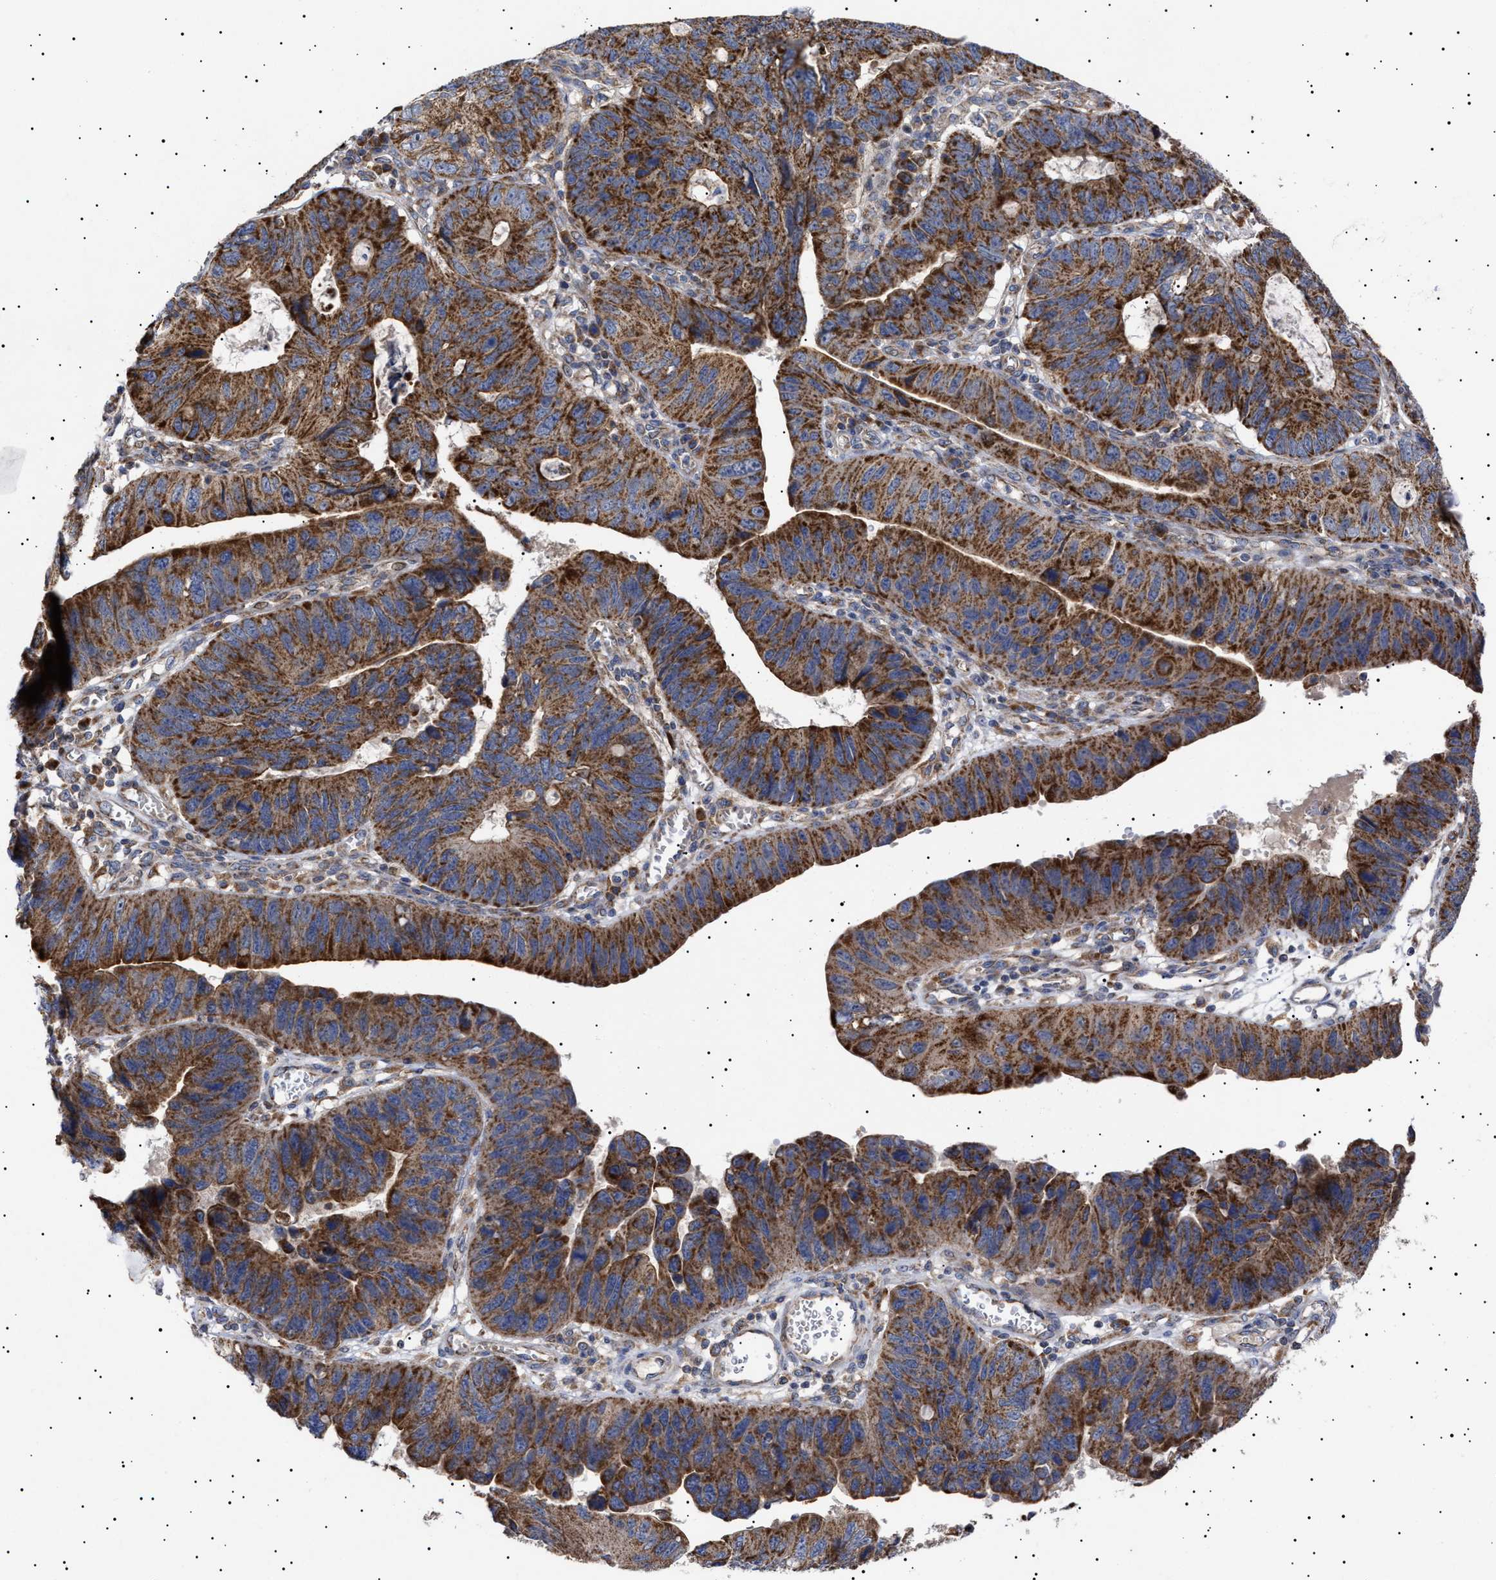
{"staining": {"intensity": "strong", "quantity": ">75%", "location": "cytoplasmic/membranous"}, "tissue": "stomach cancer", "cell_type": "Tumor cells", "image_type": "cancer", "snomed": [{"axis": "morphology", "description": "Adenocarcinoma, NOS"}, {"axis": "topography", "description": "Stomach"}], "caption": "Tumor cells exhibit high levels of strong cytoplasmic/membranous positivity in approximately >75% of cells in stomach adenocarcinoma.", "gene": "MRPL10", "patient": {"sex": "male", "age": 59}}